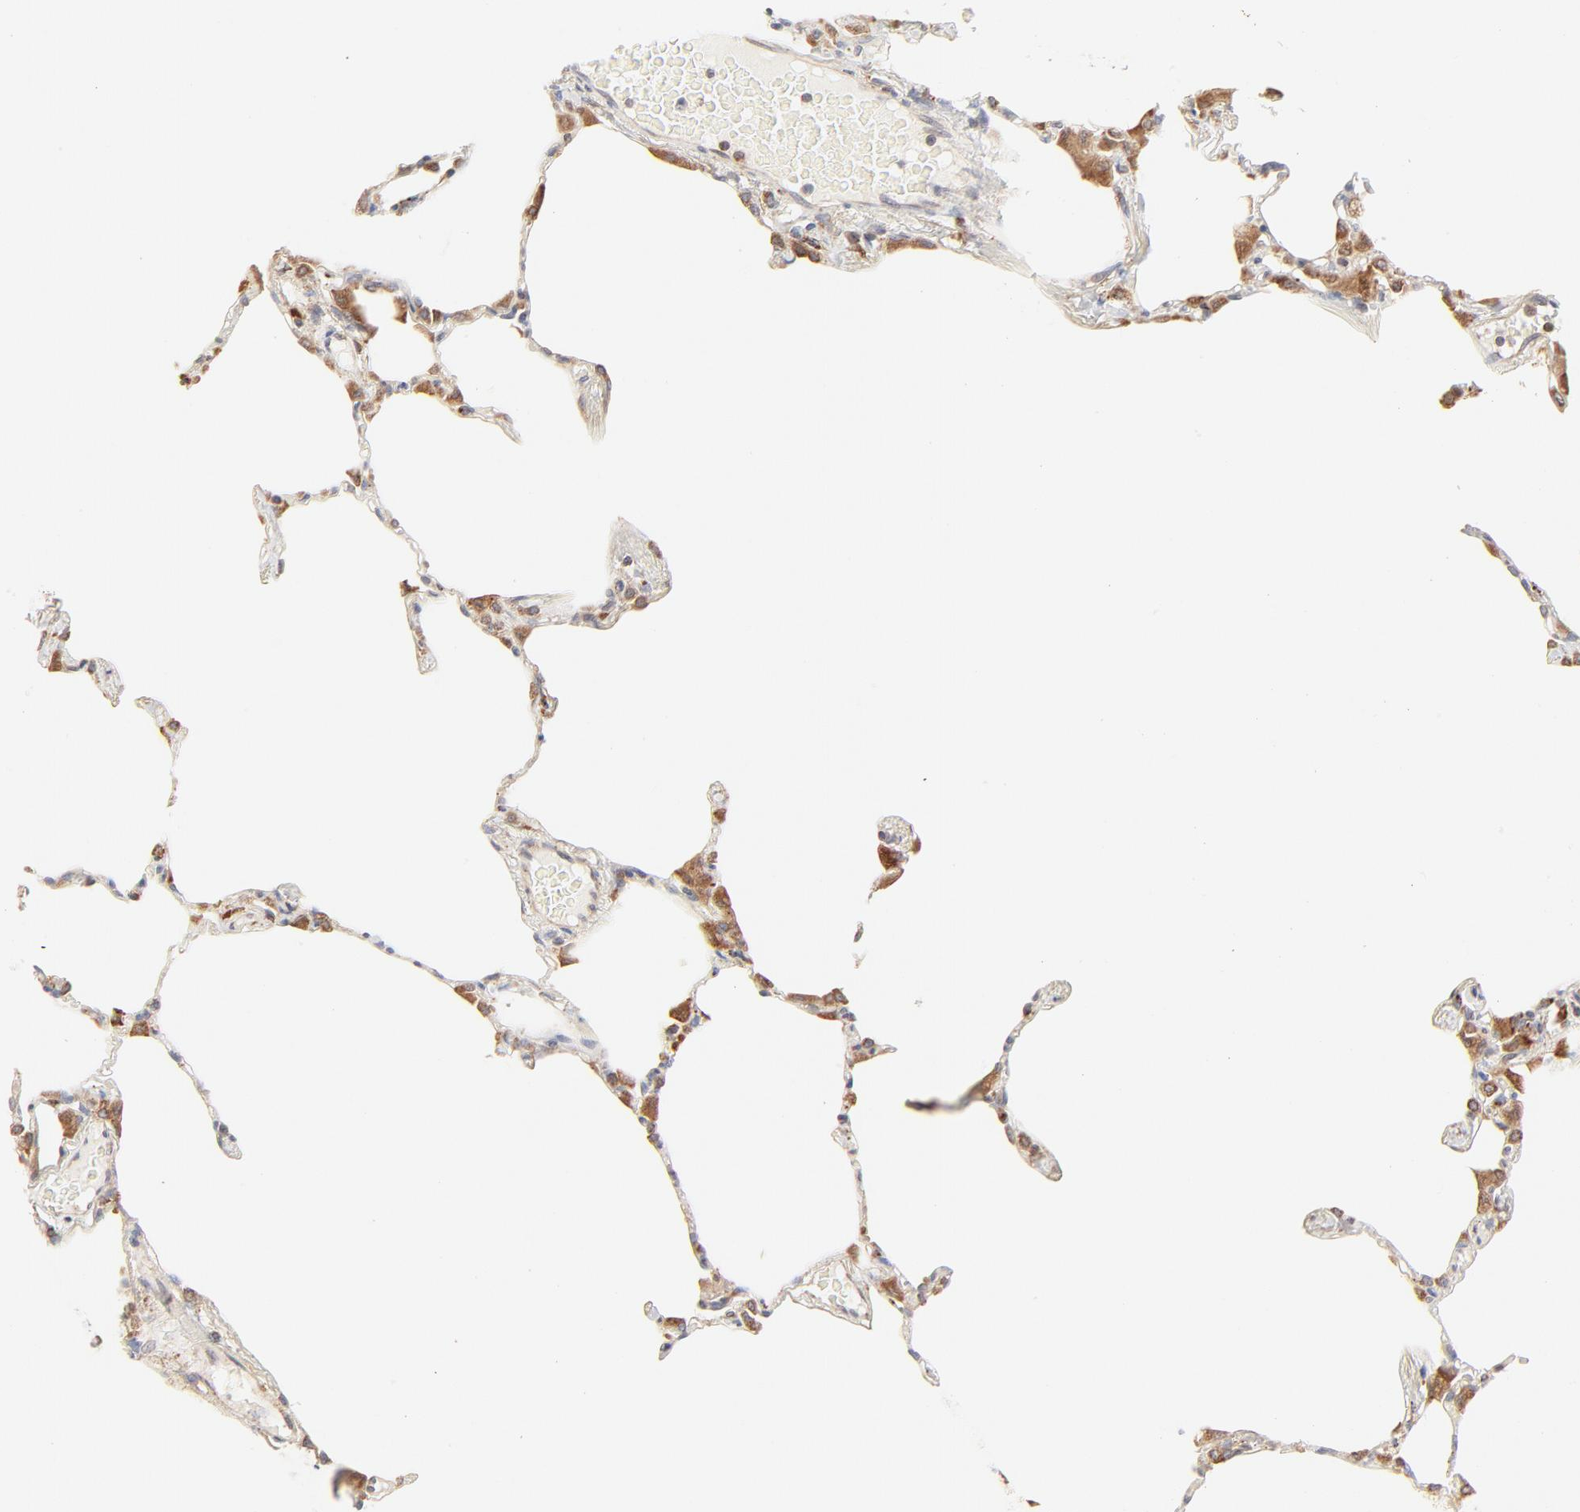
{"staining": {"intensity": "weak", "quantity": "<25%", "location": "cytoplasmic/membranous"}, "tissue": "lung", "cell_type": "Alveolar cells", "image_type": "normal", "snomed": [{"axis": "morphology", "description": "Normal tissue, NOS"}, {"axis": "topography", "description": "Lung"}], "caption": "High power microscopy micrograph of an immunohistochemistry (IHC) micrograph of unremarkable lung, revealing no significant staining in alveolar cells.", "gene": "PARP12", "patient": {"sex": "female", "age": 49}}